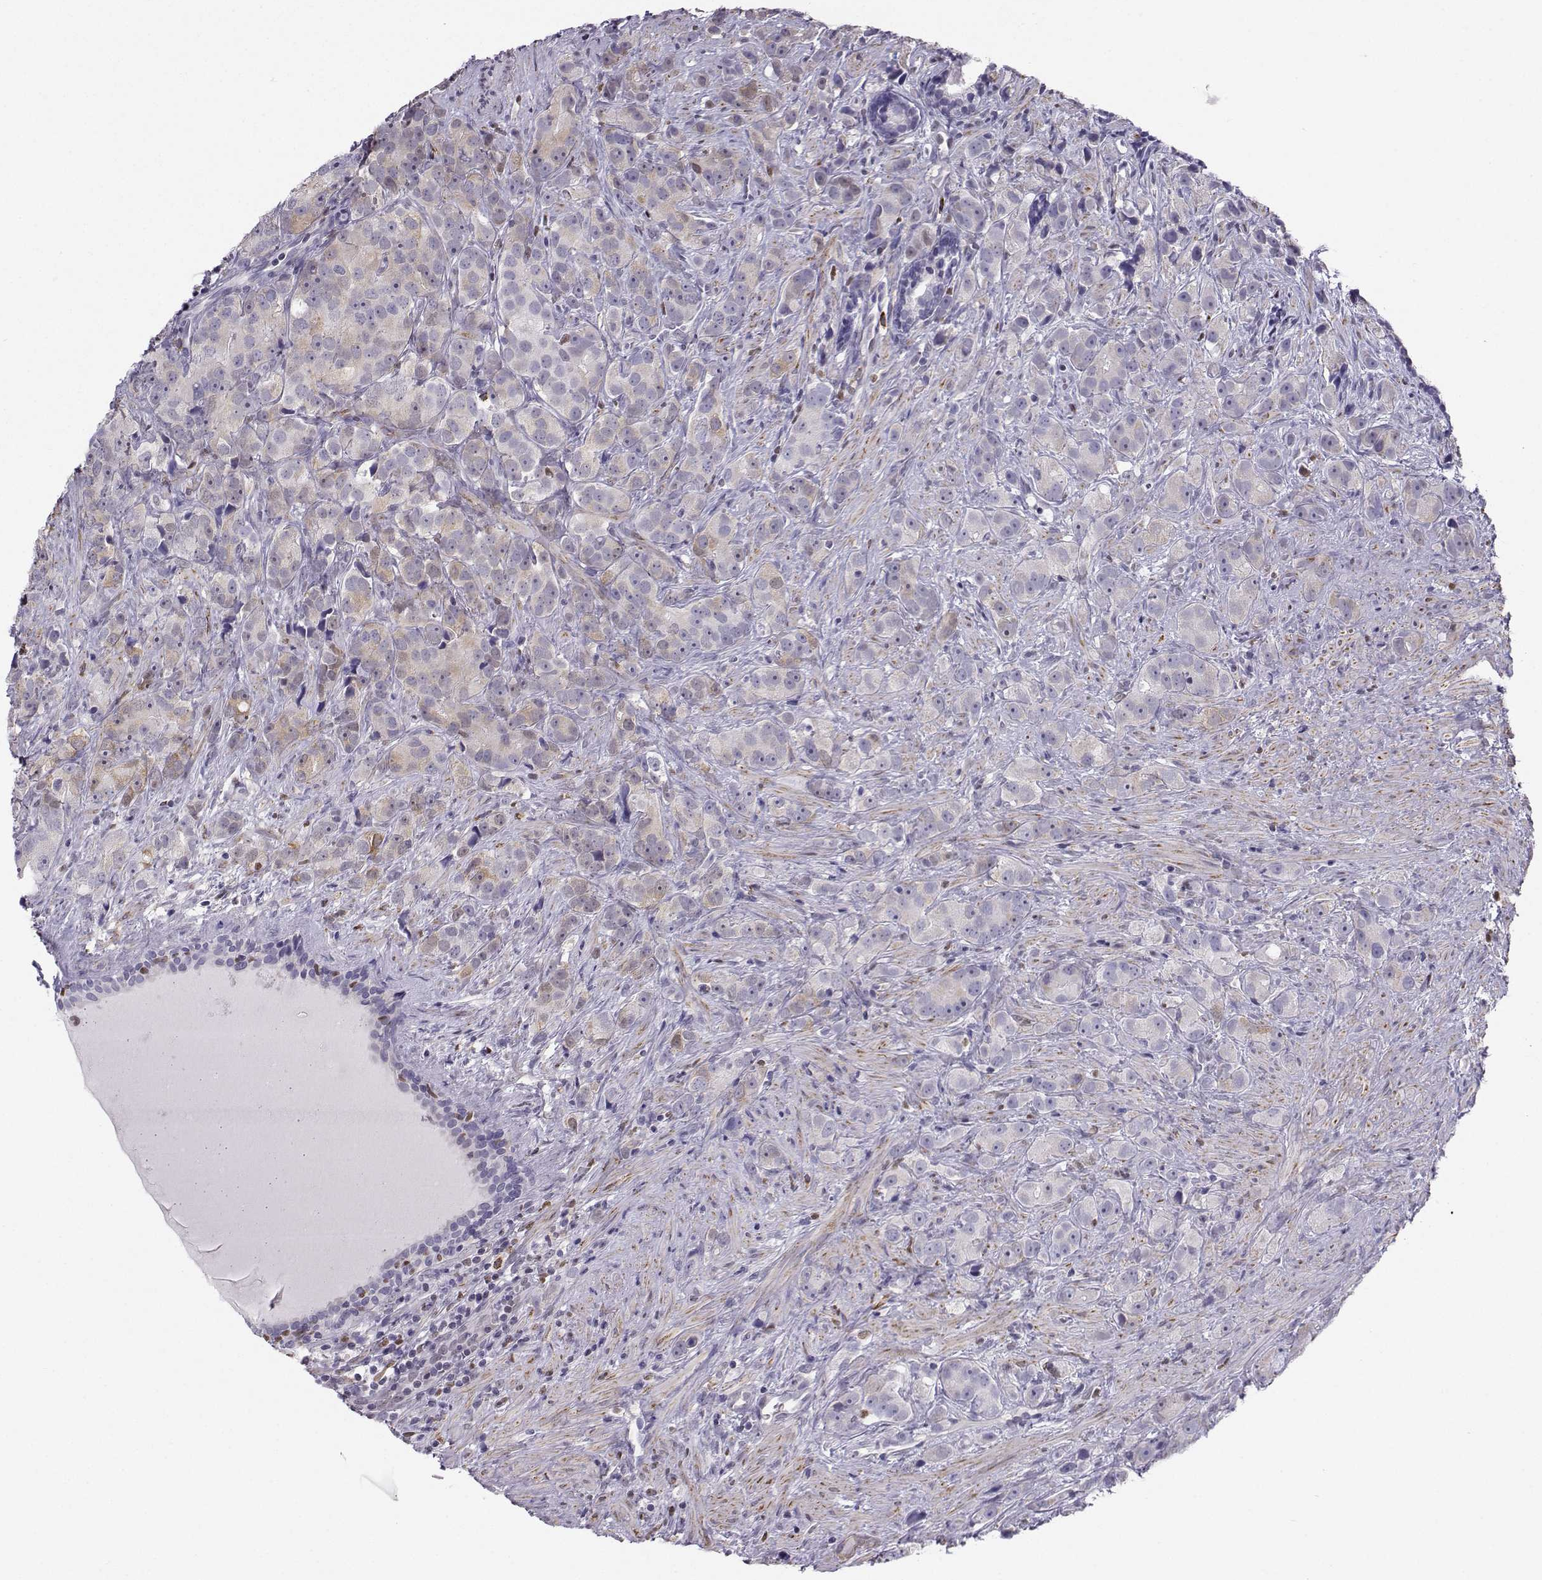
{"staining": {"intensity": "weak", "quantity": "25%-75%", "location": "cytoplasmic/membranous"}, "tissue": "prostate cancer", "cell_type": "Tumor cells", "image_type": "cancer", "snomed": [{"axis": "morphology", "description": "Adenocarcinoma, High grade"}, {"axis": "topography", "description": "Prostate"}], "caption": "This is an image of IHC staining of prostate adenocarcinoma (high-grade), which shows weak expression in the cytoplasmic/membranous of tumor cells.", "gene": "DCLK3", "patient": {"sex": "male", "age": 90}}